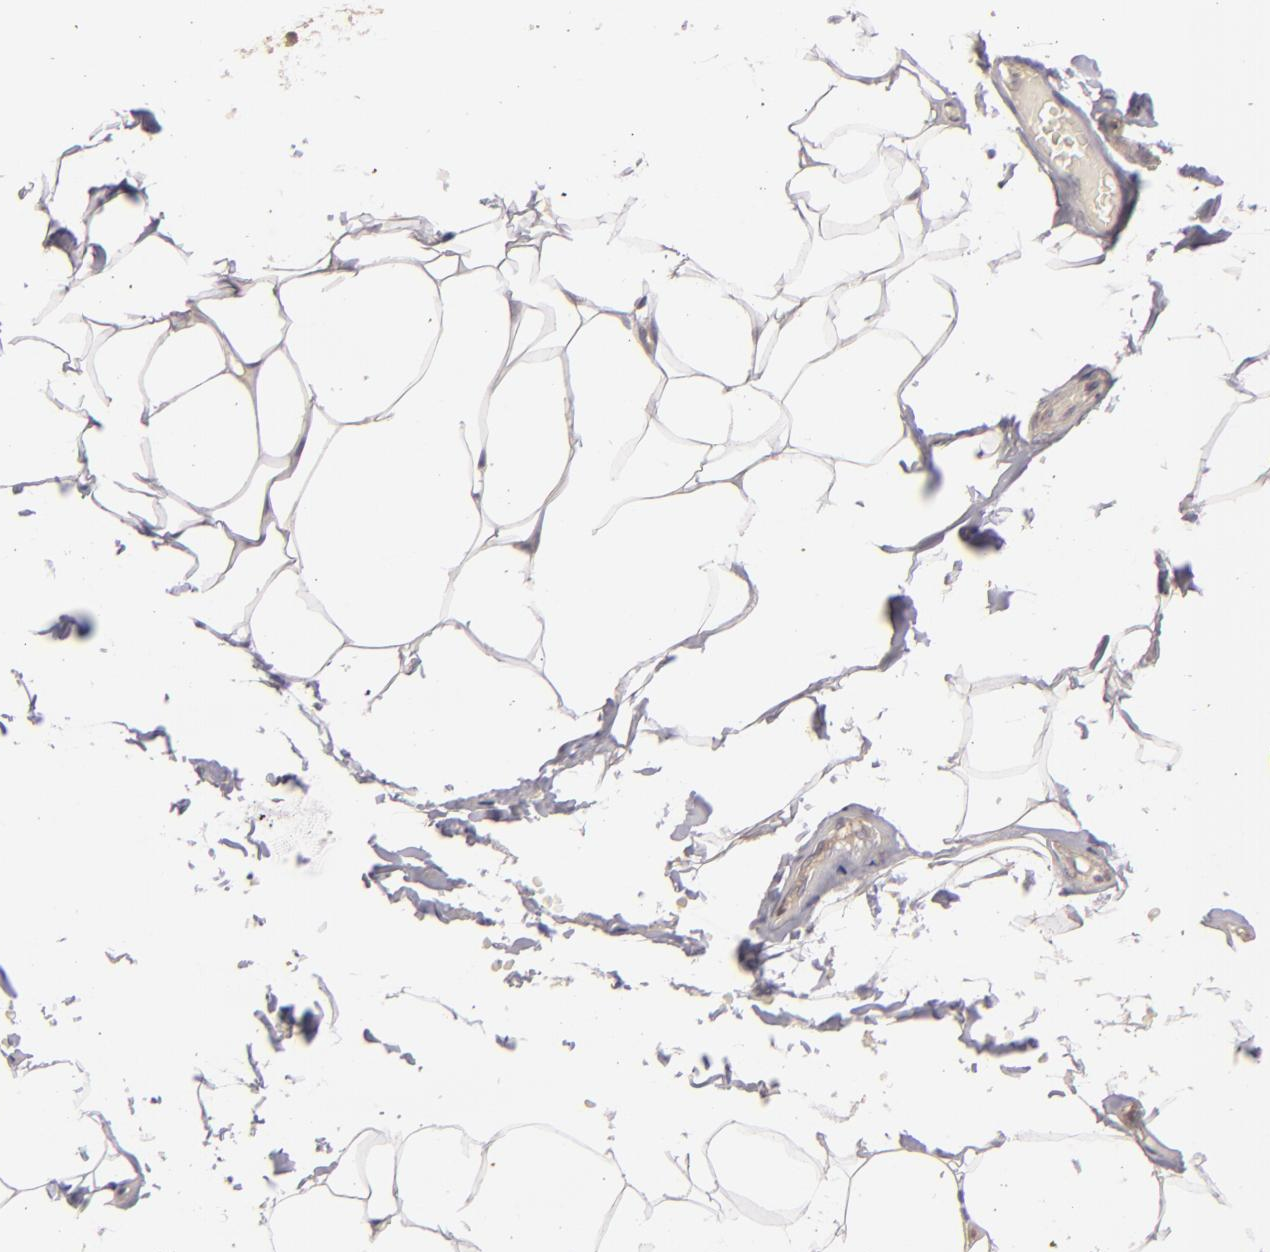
{"staining": {"intensity": "weak", "quantity": ">75%", "location": "cytoplasmic/membranous"}, "tissue": "adipose tissue", "cell_type": "Adipocytes", "image_type": "normal", "snomed": [{"axis": "morphology", "description": "Normal tissue, NOS"}, {"axis": "topography", "description": "Soft tissue"}, {"axis": "topography", "description": "Peripheral nerve tissue"}], "caption": "Immunohistochemical staining of unremarkable adipose tissue exhibits >75% levels of weak cytoplasmic/membranous protein expression in approximately >75% of adipocytes.", "gene": "PRKCD", "patient": {"sex": "female", "age": 68}}